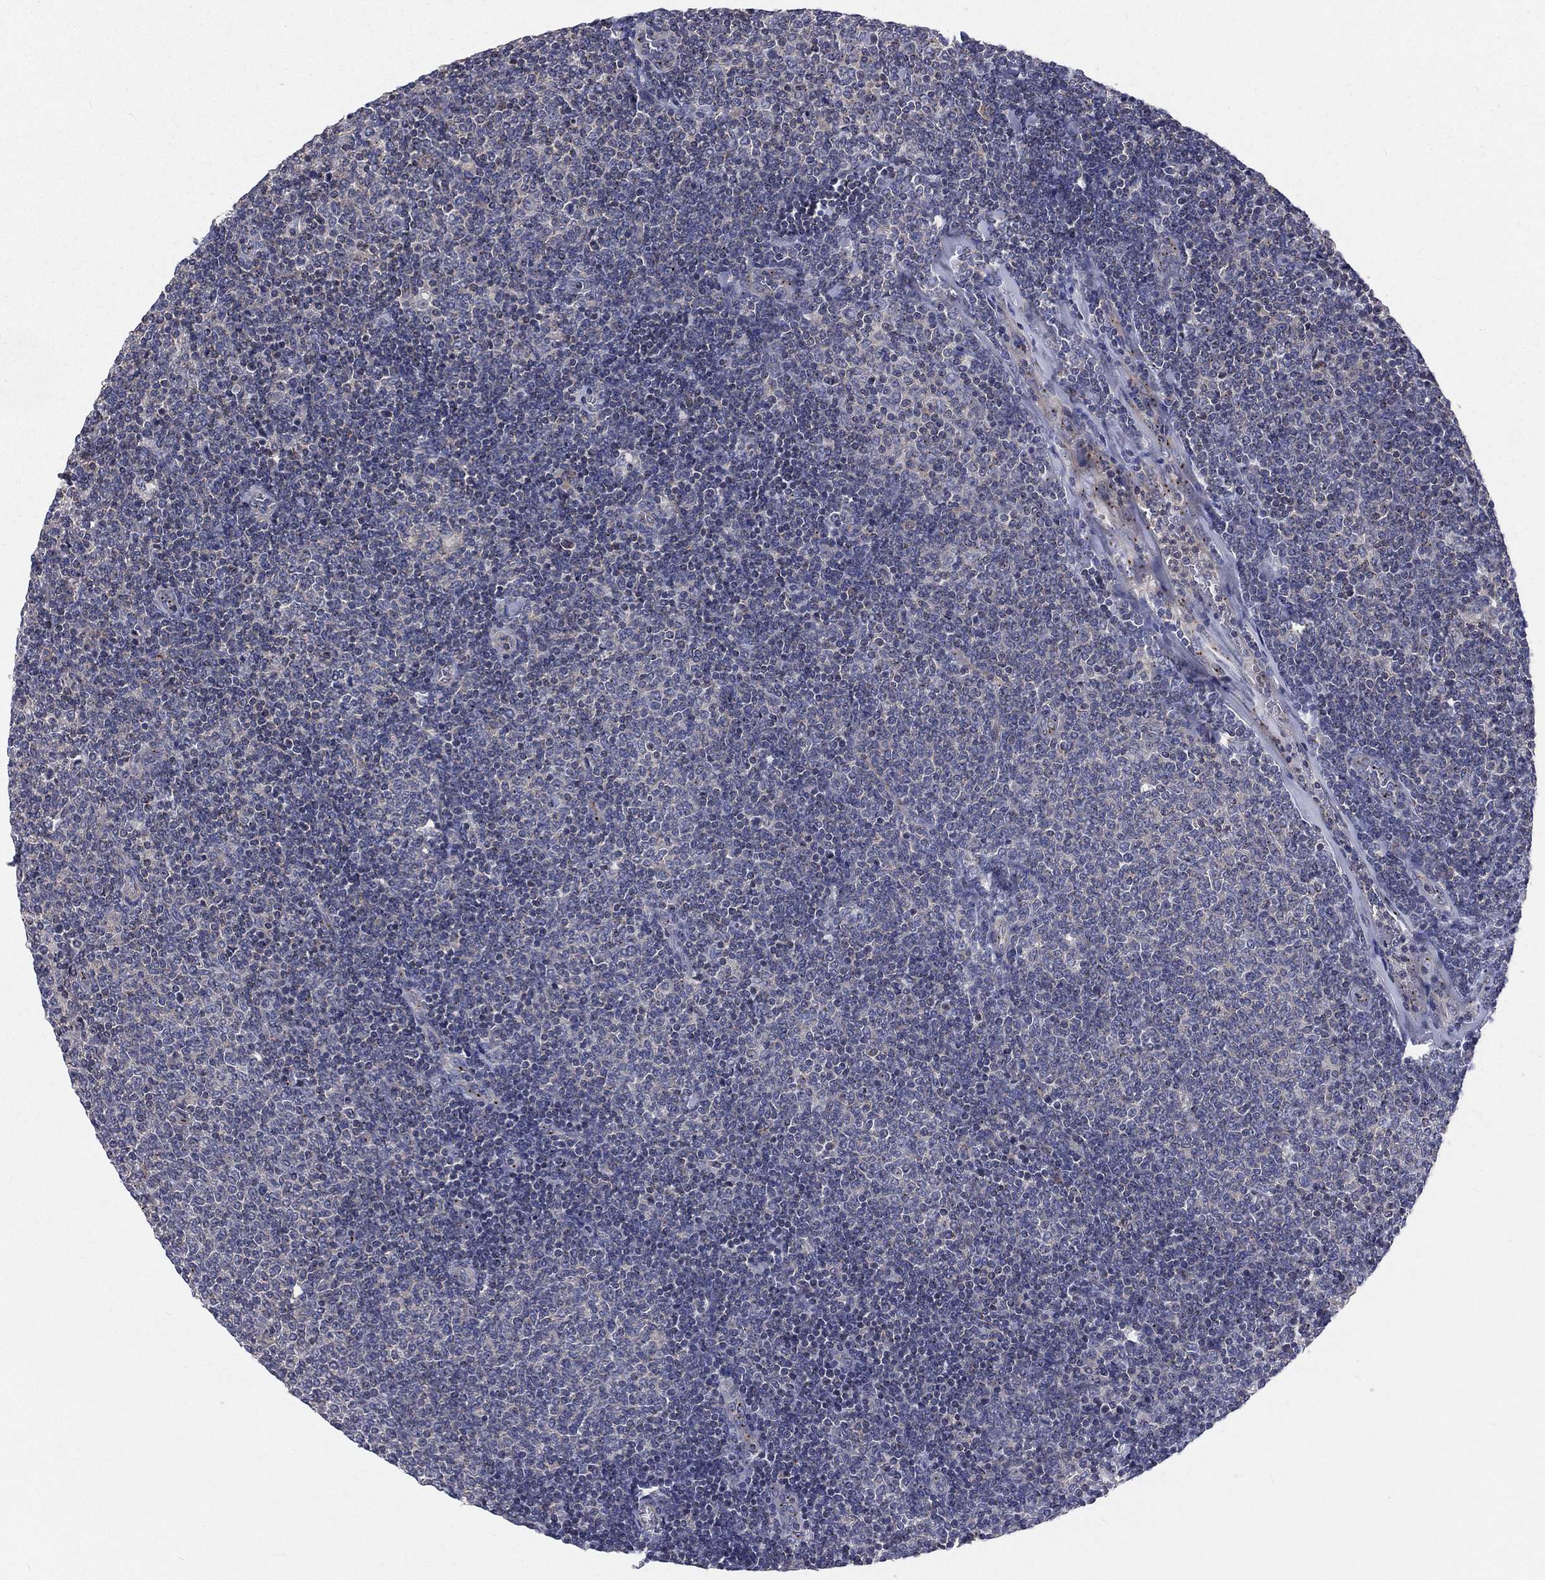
{"staining": {"intensity": "negative", "quantity": "none", "location": "none"}, "tissue": "lymphoma", "cell_type": "Tumor cells", "image_type": "cancer", "snomed": [{"axis": "morphology", "description": "Malignant lymphoma, non-Hodgkin's type, Low grade"}, {"axis": "topography", "description": "Lymph node"}], "caption": "Tumor cells show no significant protein expression in lymphoma. Brightfield microscopy of immunohistochemistry (IHC) stained with DAB (brown) and hematoxylin (blue), captured at high magnification.", "gene": "CROCC", "patient": {"sex": "male", "age": 52}}